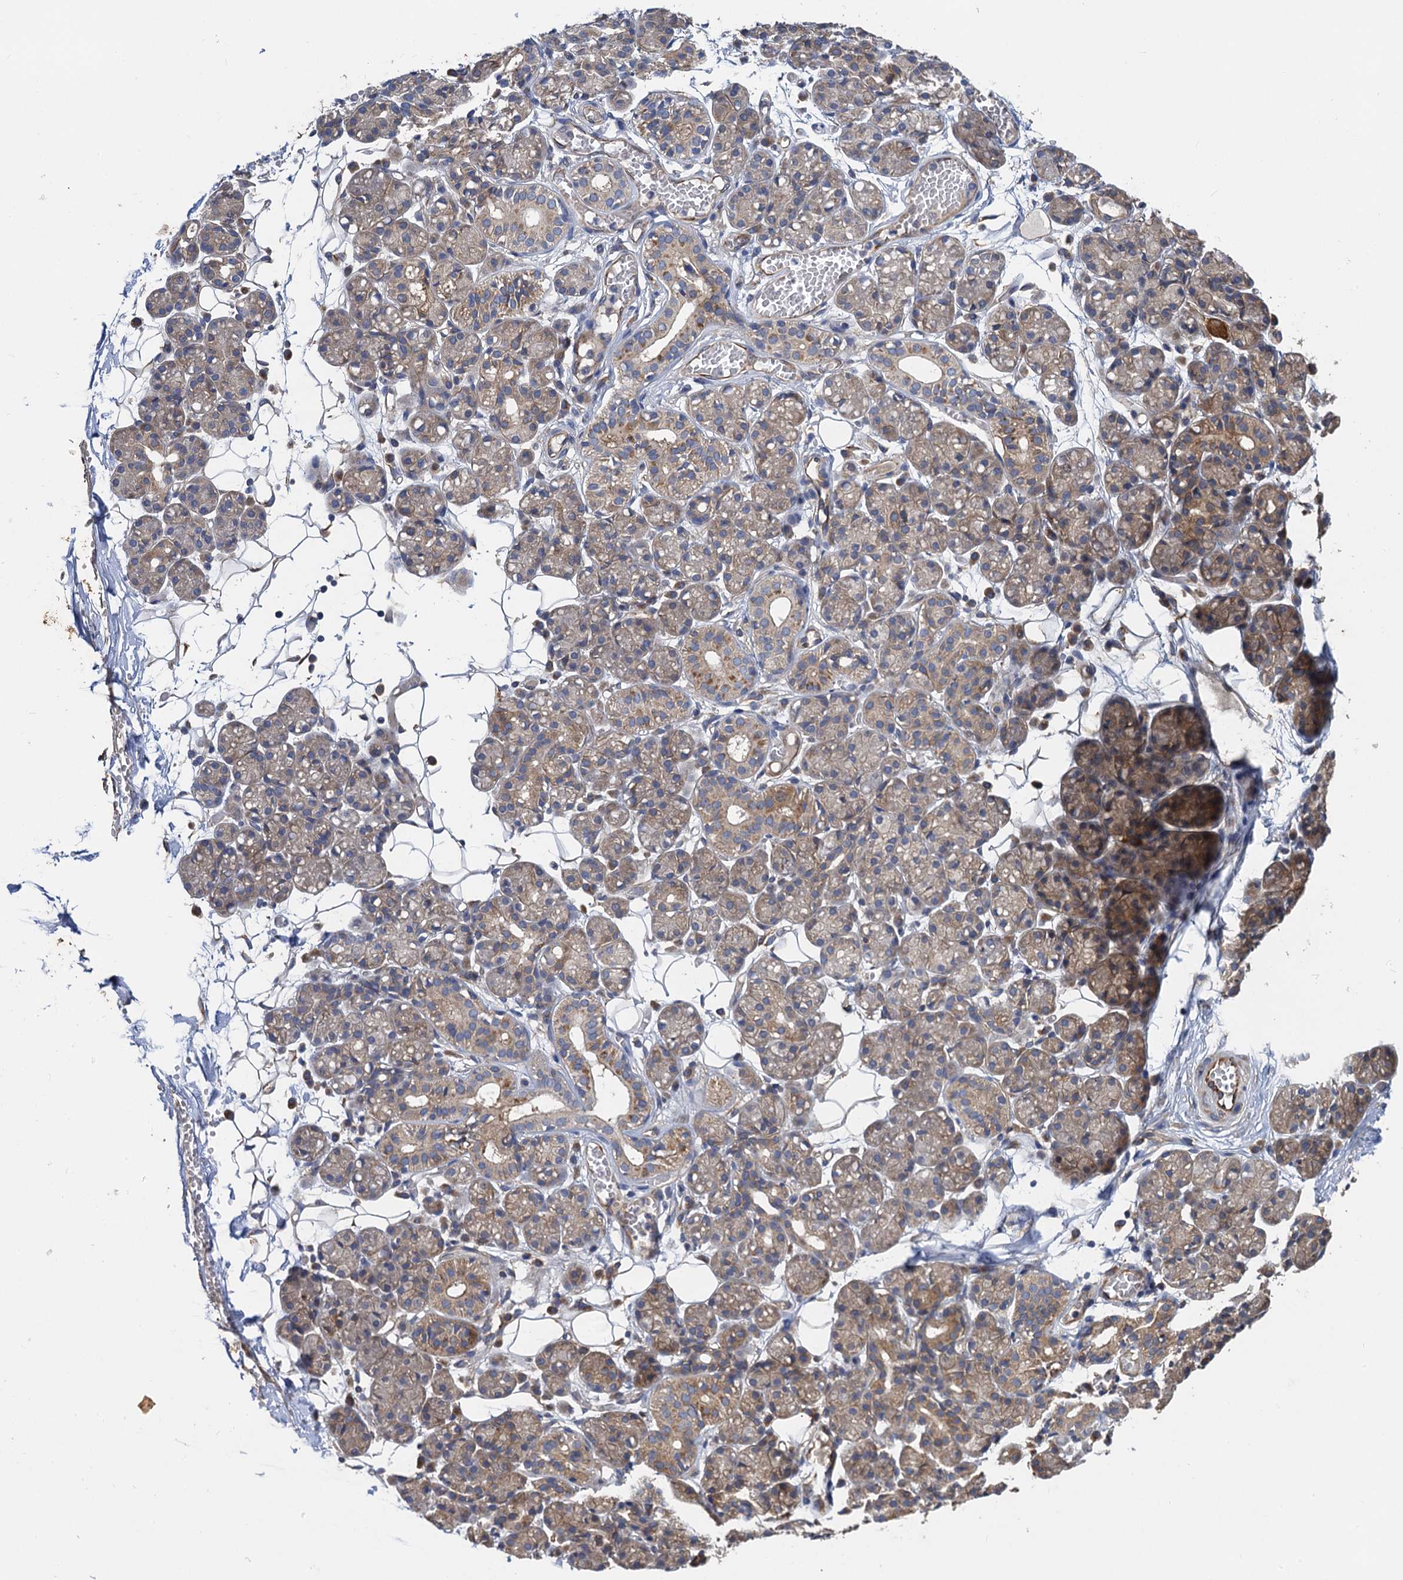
{"staining": {"intensity": "weak", "quantity": "25%-75%", "location": "cytoplasmic/membranous"}, "tissue": "salivary gland", "cell_type": "Glandular cells", "image_type": "normal", "snomed": [{"axis": "morphology", "description": "Normal tissue, NOS"}, {"axis": "topography", "description": "Salivary gland"}], "caption": "Weak cytoplasmic/membranous positivity for a protein is seen in about 25%-75% of glandular cells of normal salivary gland using immunohistochemistry.", "gene": "PJA2", "patient": {"sex": "male", "age": 63}}